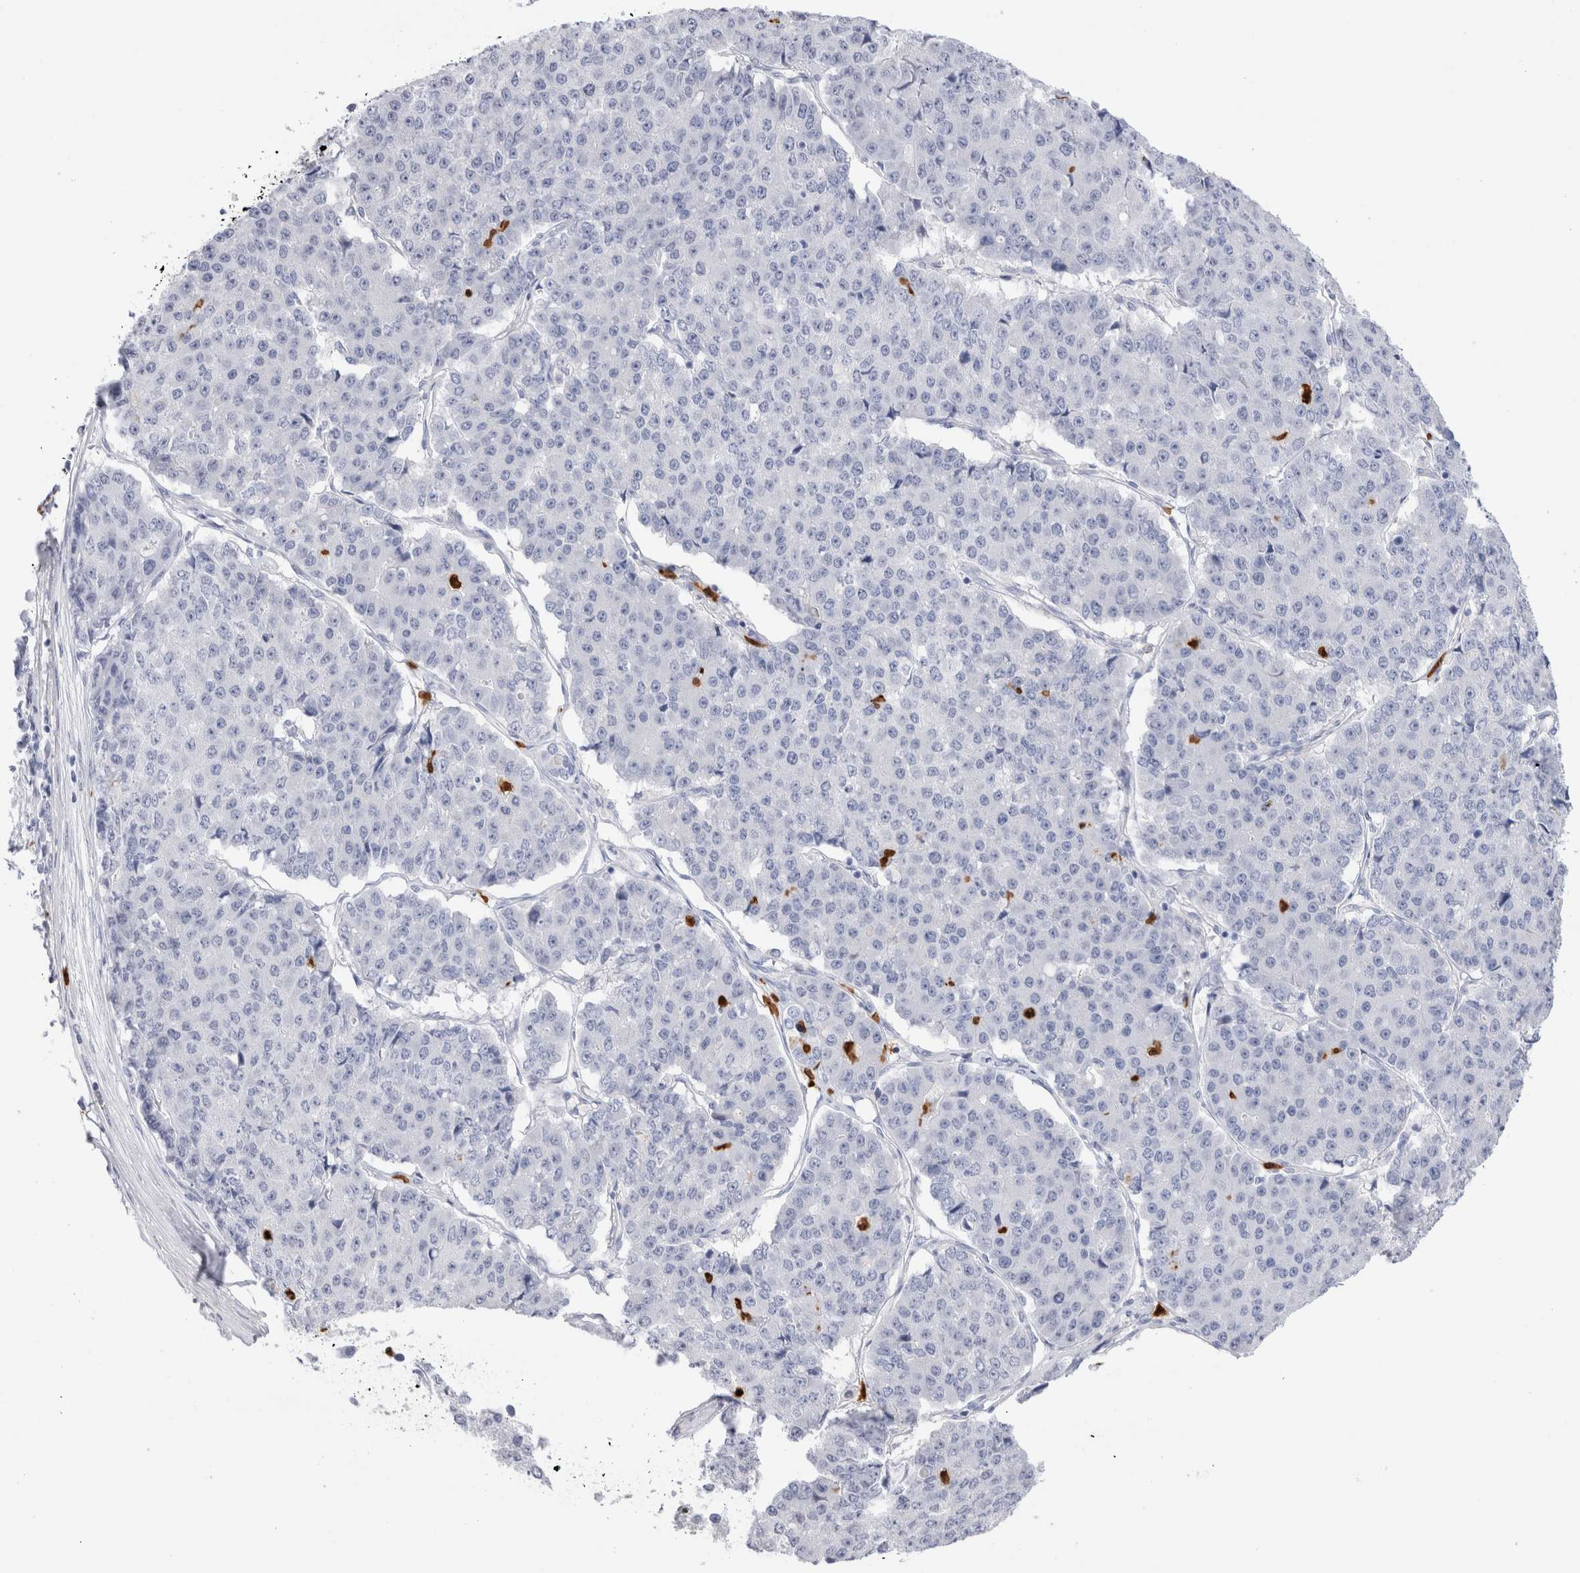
{"staining": {"intensity": "negative", "quantity": "none", "location": "none"}, "tissue": "pancreatic cancer", "cell_type": "Tumor cells", "image_type": "cancer", "snomed": [{"axis": "morphology", "description": "Adenocarcinoma, NOS"}, {"axis": "topography", "description": "Pancreas"}], "caption": "IHC histopathology image of neoplastic tissue: pancreatic adenocarcinoma stained with DAB shows no significant protein staining in tumor cells.", "gene": "SLC10A5", "patient": {"sex": "male", "age": 50}}